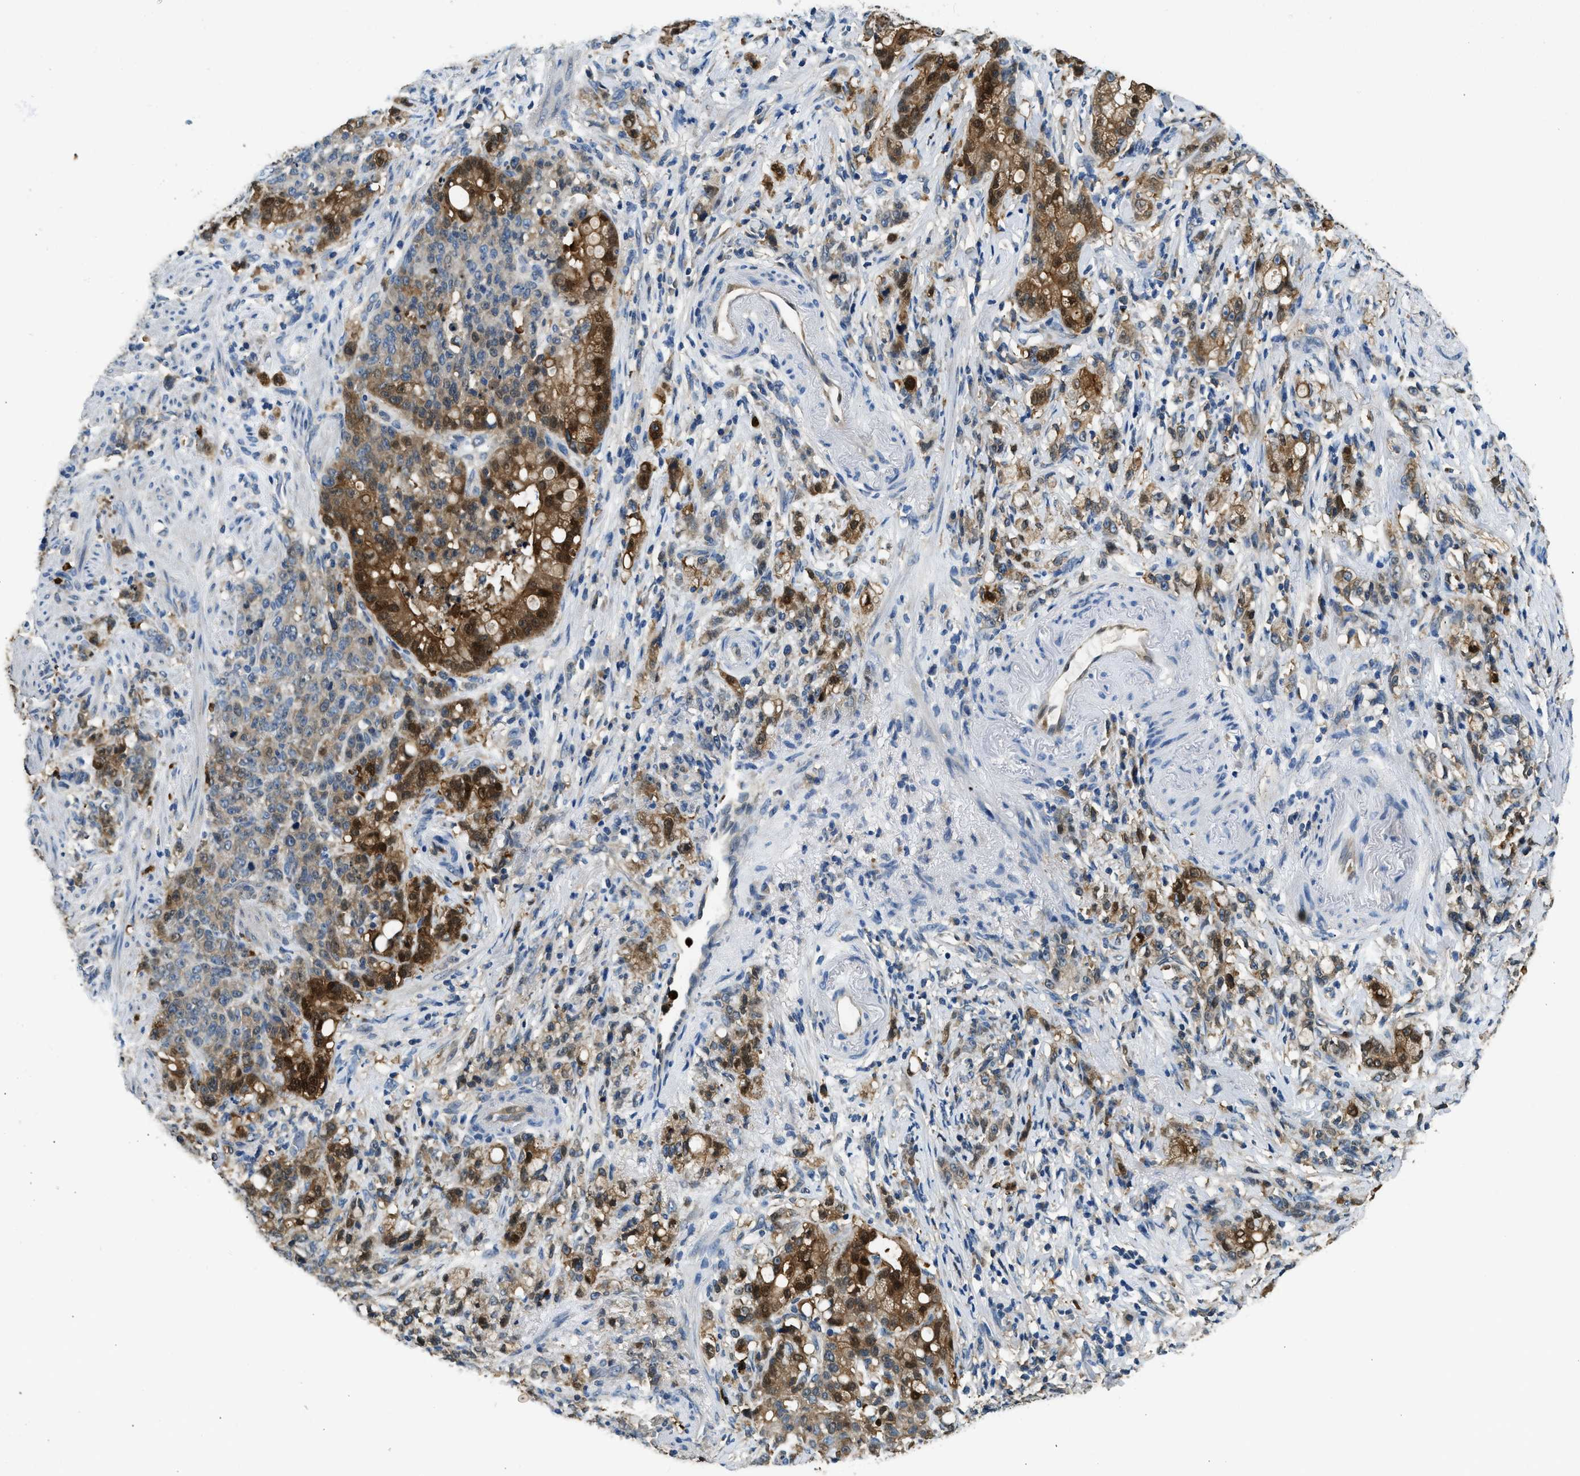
{"staining": {"intensity": "strong", "quantity": "25%-75%", "location": "cytoplasmic/membranous,nuclear"}, "tissue": "stomach cancer", "cell_type": "Tumor cells", "image_type": "cancer", "snomed": [{"axis": "morphology", "description": "Adenocarcinoma, NOS"}, {"axis": "topography", "description": "Stomach, lower"}], "caption": "A brown stain highlights strong cytoplasmic/membranous and nuclear expression of a protein in stomach cancer tumor cells.", "gene": "ANXA3", "patient": {"sex": "male", "age": 88}}